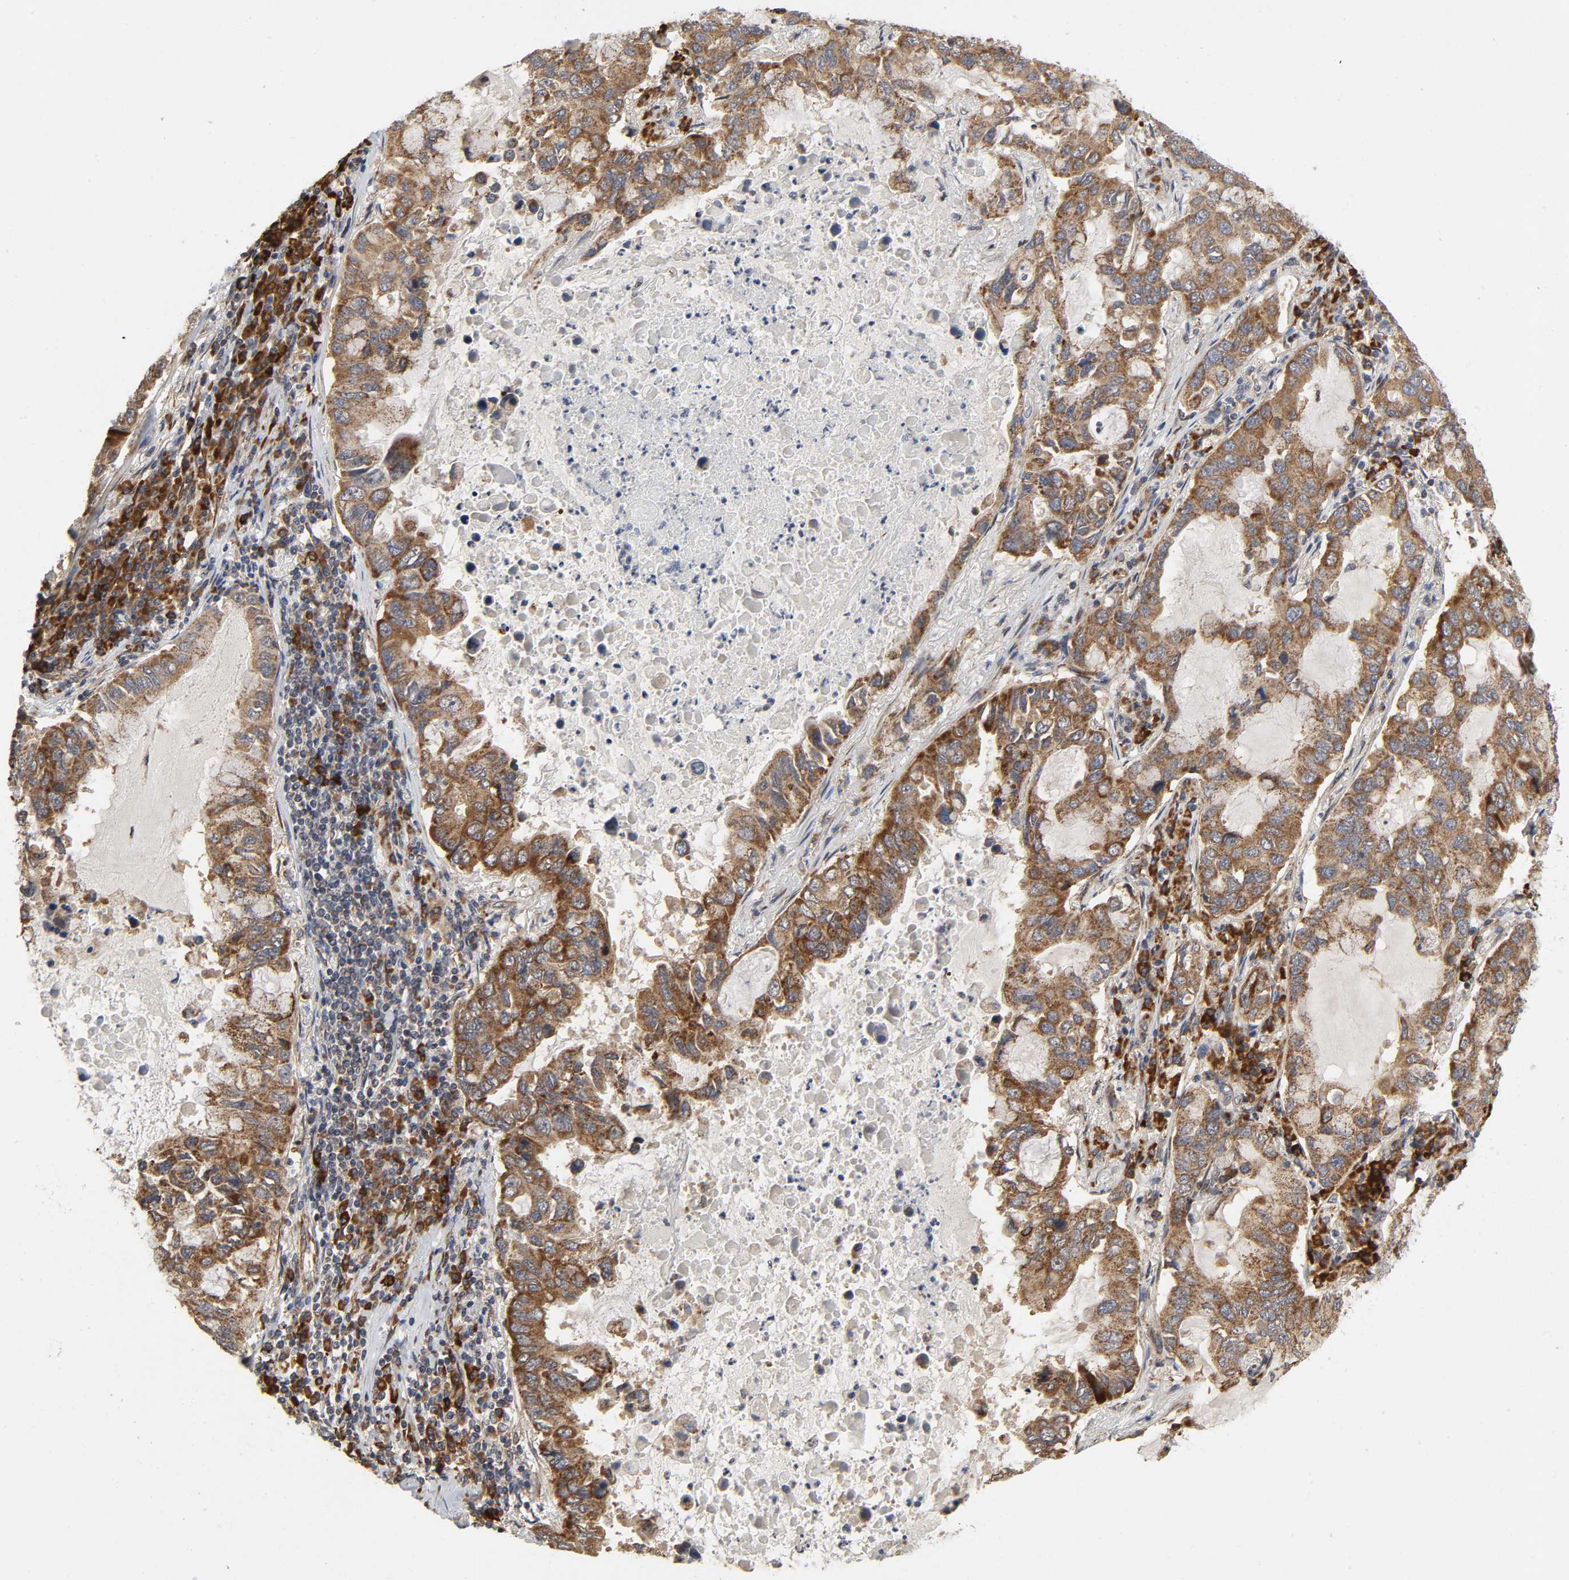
{"staining": {"intensity": "strong", "quantity": ">75%", "location": "cytoplasmic/membranous"}, "tissue": "lung cancer", "cell_type": "Tumor cells", "image_type": "cancer", "snomed": [{"axis": "morphology", "description": "Adenocarcinoma, NOS"}, {"axis": "topography", "description": "Lung"}], "caption": "IHC histopathology image of lung adenocarcinoma stained for a protein (brown), which exhibits high levels of strong cytoplasmic/membranous expression in about >75% of tumor cells.", "gene": "SLC30A9", "patient": {"sex": "male", "age": 64}}